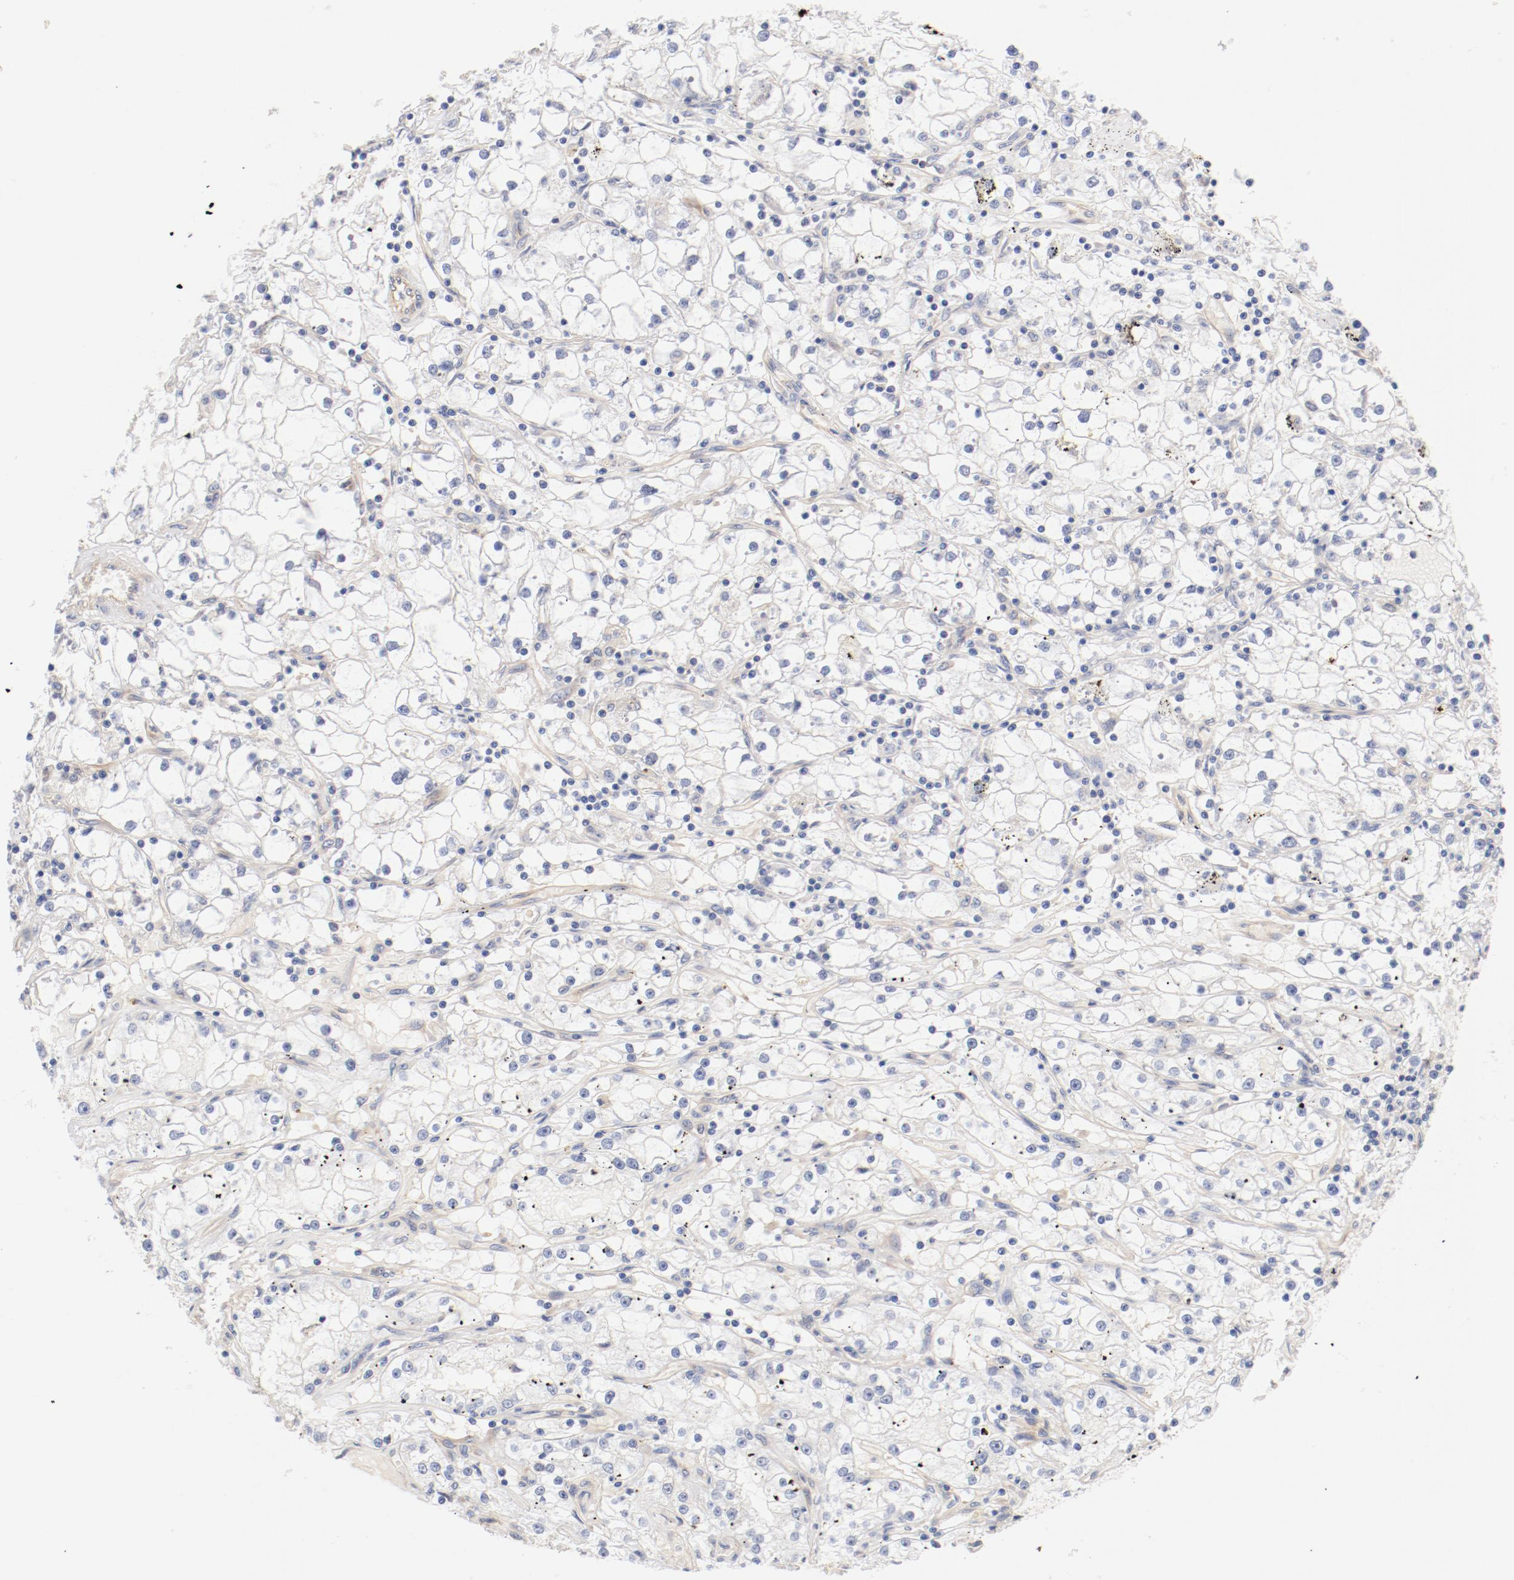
{"staining": {"intensity": "negative", "quantity": "none", "location": "none"}, "tissue": "renal cancer", "cell_type": "Tumor cells", "image_type": "cancer", "snomed": [{"axis": "morphology", "description": "Adenocarcinoma, NOS"}, {"axis": "topography", "description": "Kidney"}], "caption": "Human renal adenocarcinoma stained for a protein using immunohistochemistry demonstrates no expression in tumor cells.", "gene": "DYNC1H1", "patient": {"sex": "male", "age": 56}}